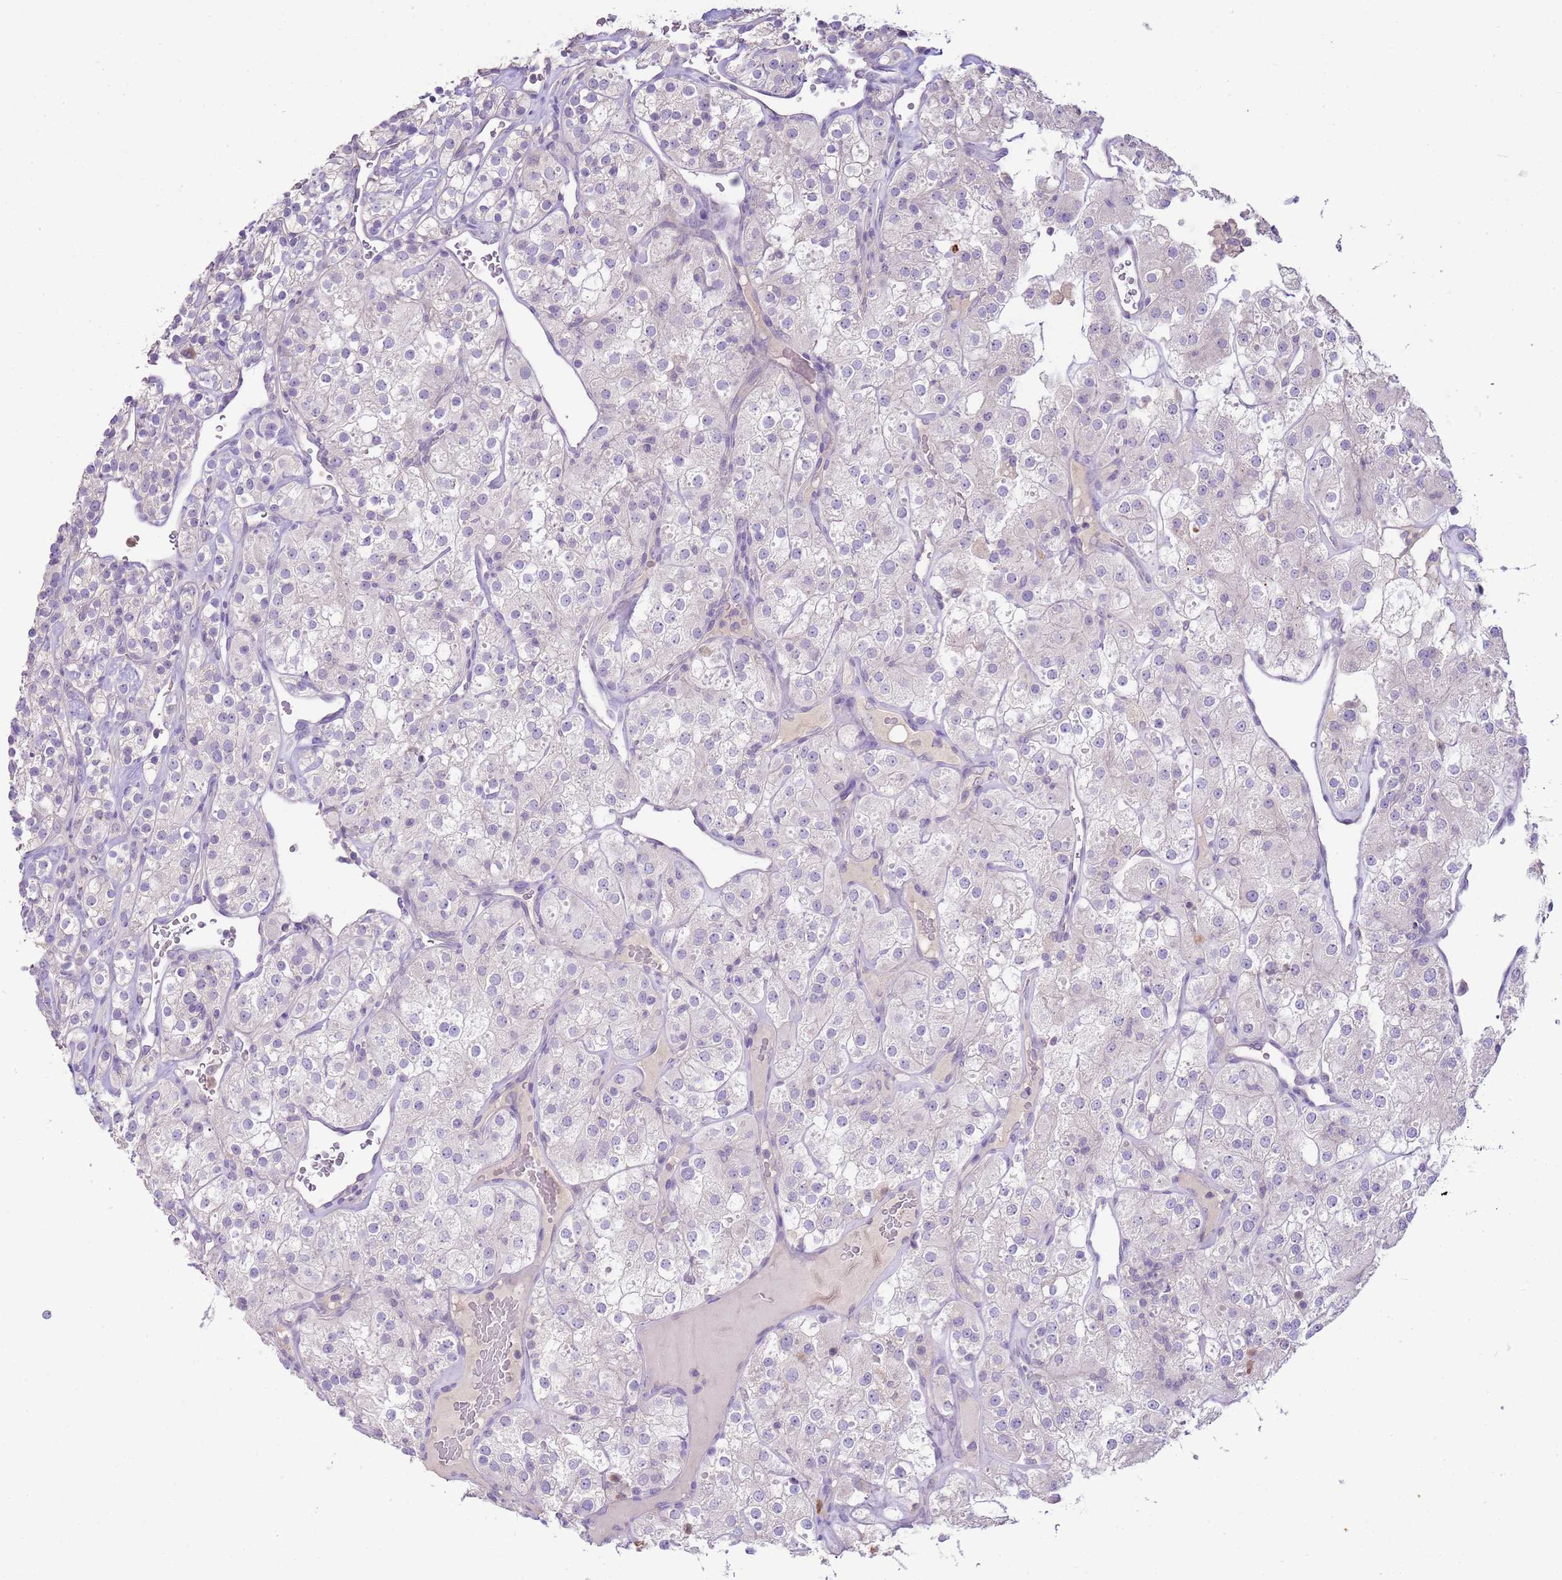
{"staining": {"intensity": "negative", "quantity": "none", "location": "none"}, "tissue": "renal cancer", "cell_type": "Tumor cells", "image_type": "cancer", "snomed": [{"axis": "morphology", "description": "Adenocarcinoma, NOS"}, {"axis": "topography", "description": "Kidney"}], "caption": "DAB (3,3'-diaminobenzidine) immunohistochemical staining of human adenocarcinoma (renal) demonstrates no significant positivity in tumor cells.", "gene": "IL2RG", "patient": {"sex": "male", "age": 77}}